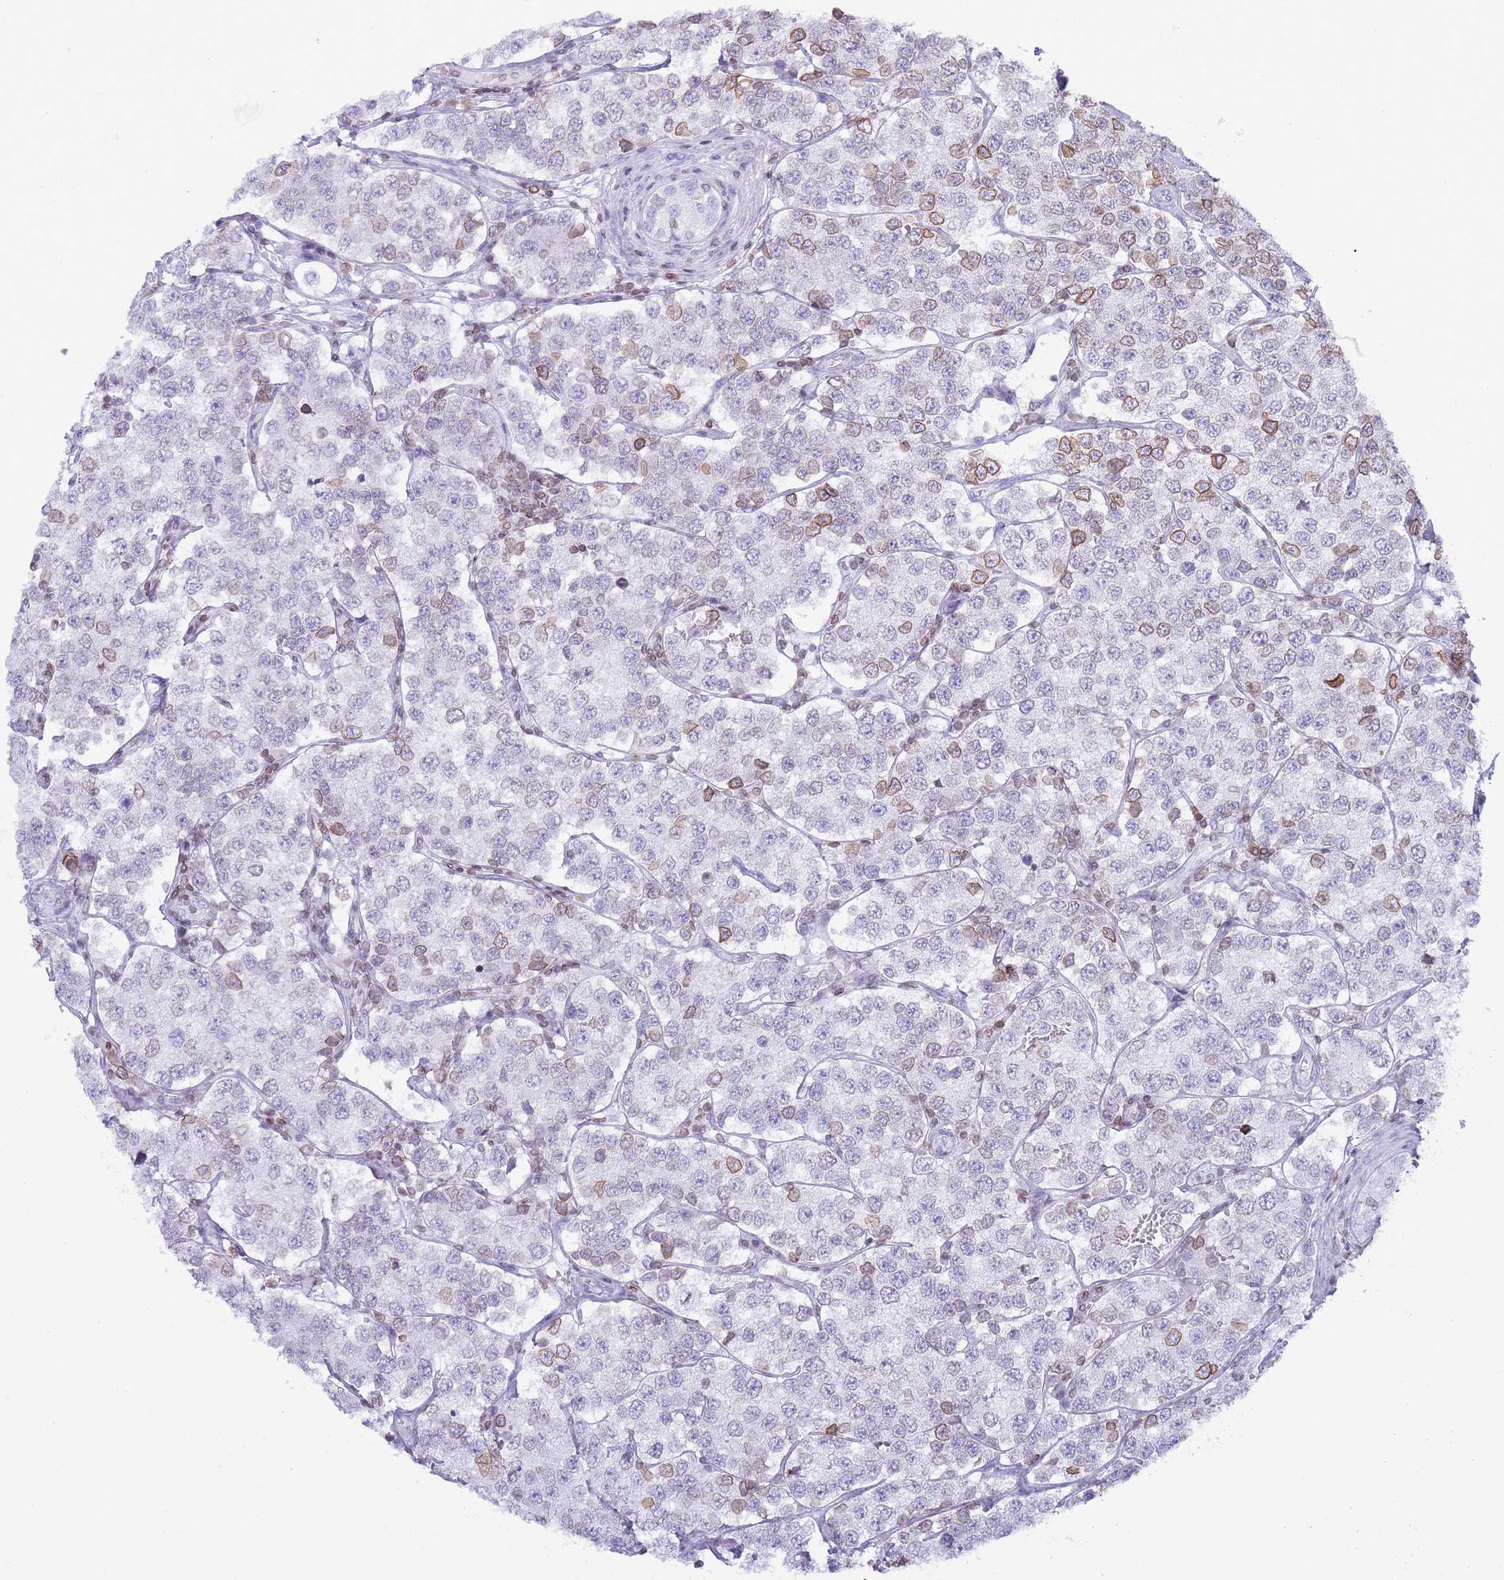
{"staining": {"intensity": "moderate", "quantity": "<25%", "location": "cytoplasmic/membranous,nuclear"}, "tissue": "testis cancer", "cell_type": "Tumor cells", "image_type": "cancer", "snomed": [{"axis": "morphology", "description": "Seminoma, NOS"}, {"axis": "topography", "description": "Testis"}], "caption": "Tumor cells reveal low levels of moderate cytoplasmic/membranous and nuclear expression in about <25% of cells in human testis cancer. The staining was performed using DAB to visualize the protein expression in brown, while the nuclei were stained in blue with hematoxylin (Magnification: 20x).", "gene": "LBR", "patient": {"sex": "male", "age": 34}}